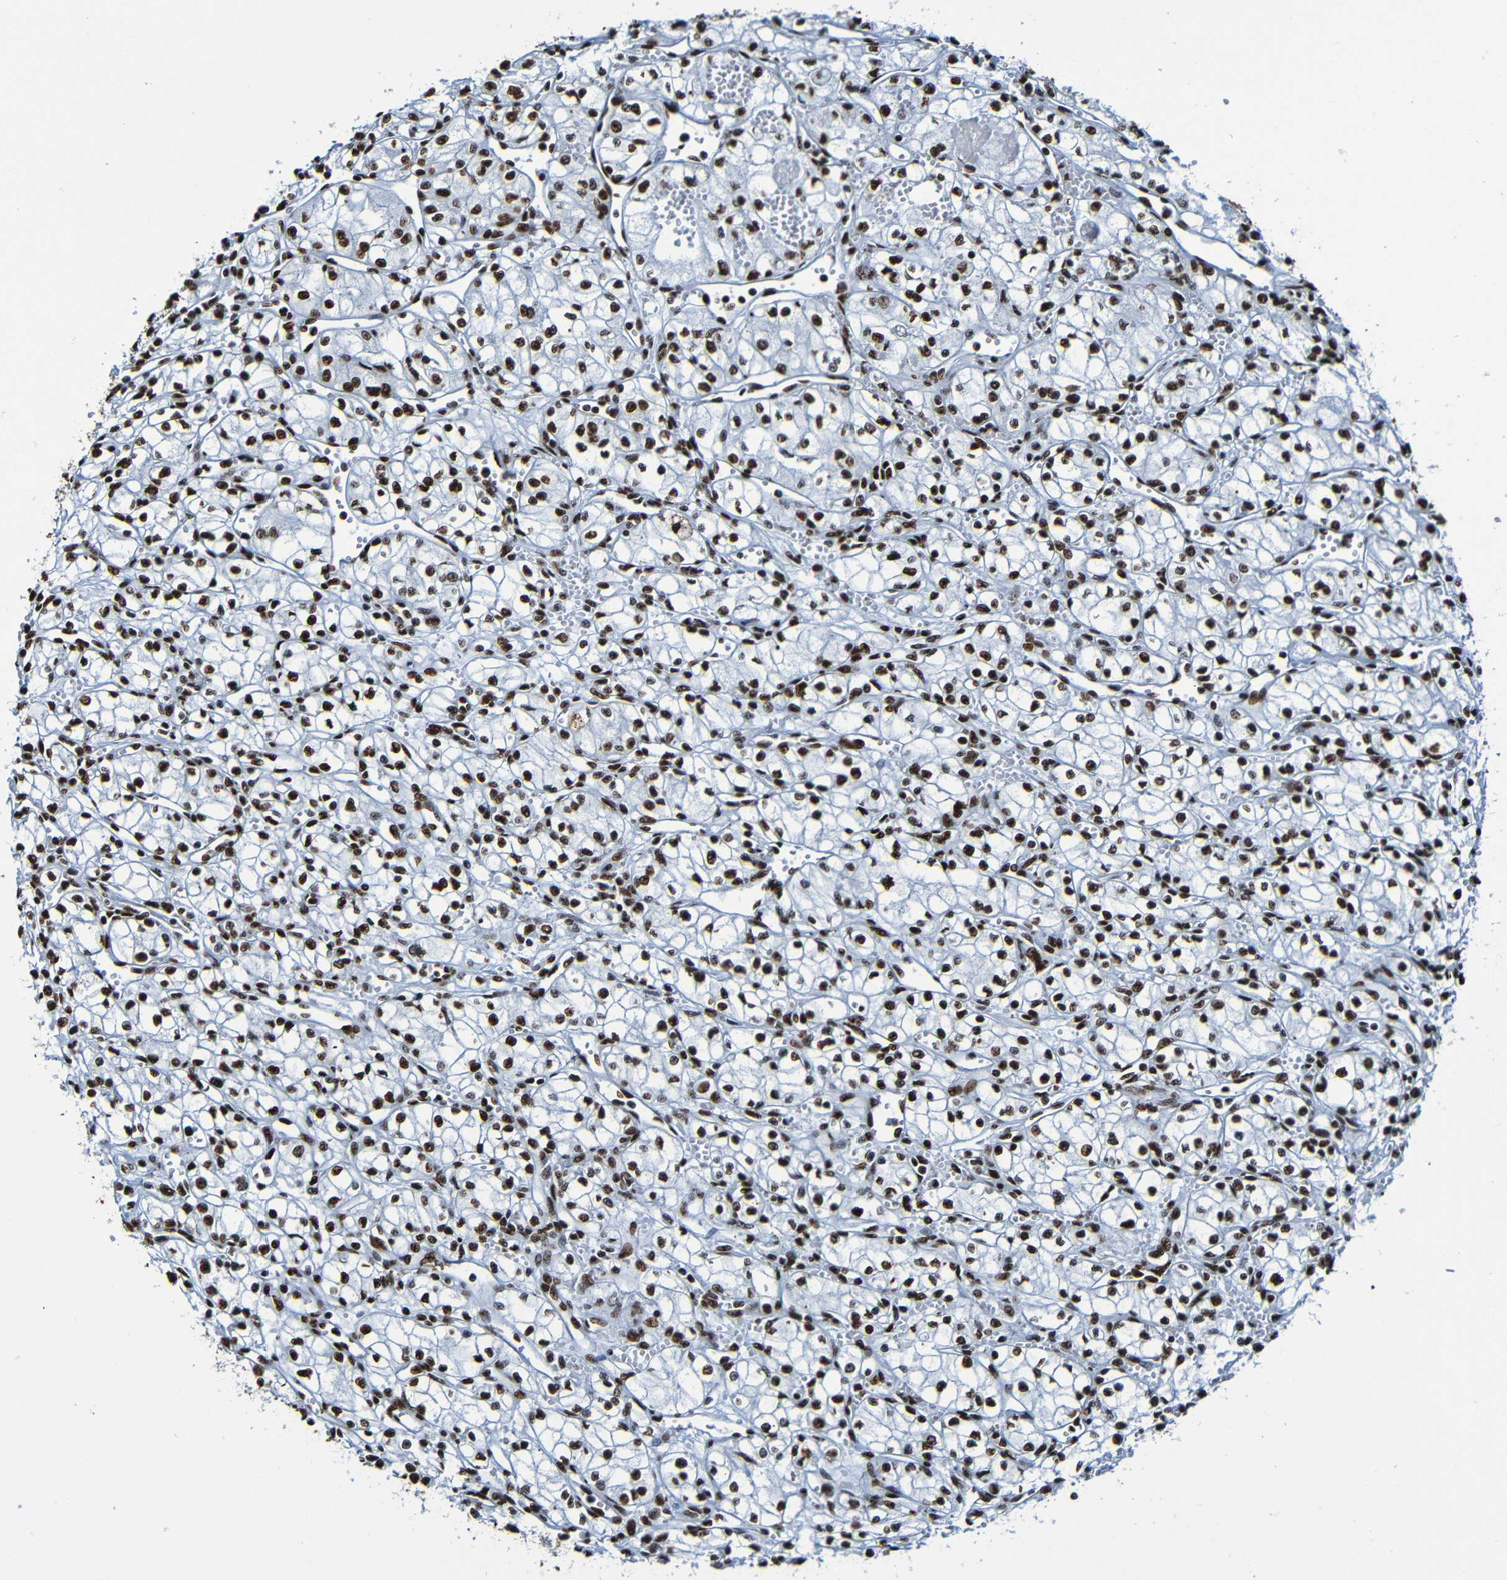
{"staining": {"intensity": "strong", "quantity": ">75%", "location": "nuclear"}, "tissue": "renal cancer", "cell_type": "Tumor cells", "image_type": "cancer", "snomed": [{"axis": "morphology", "description": "Normal tissue, NOS"}, {"axis": "morphology", "description": "Adenocarcinoma, NOS"}, {"axis": "topography", "description": "Kidney"}], "caption": "A histopathology image showing strong nuclear staining in about >75% of tumor cells in renal adenocarcinoma, as visualized by brown immunohistochemical staining.", "gene": "SRSF3", "patient": {"sex": "male", "age": 59}}